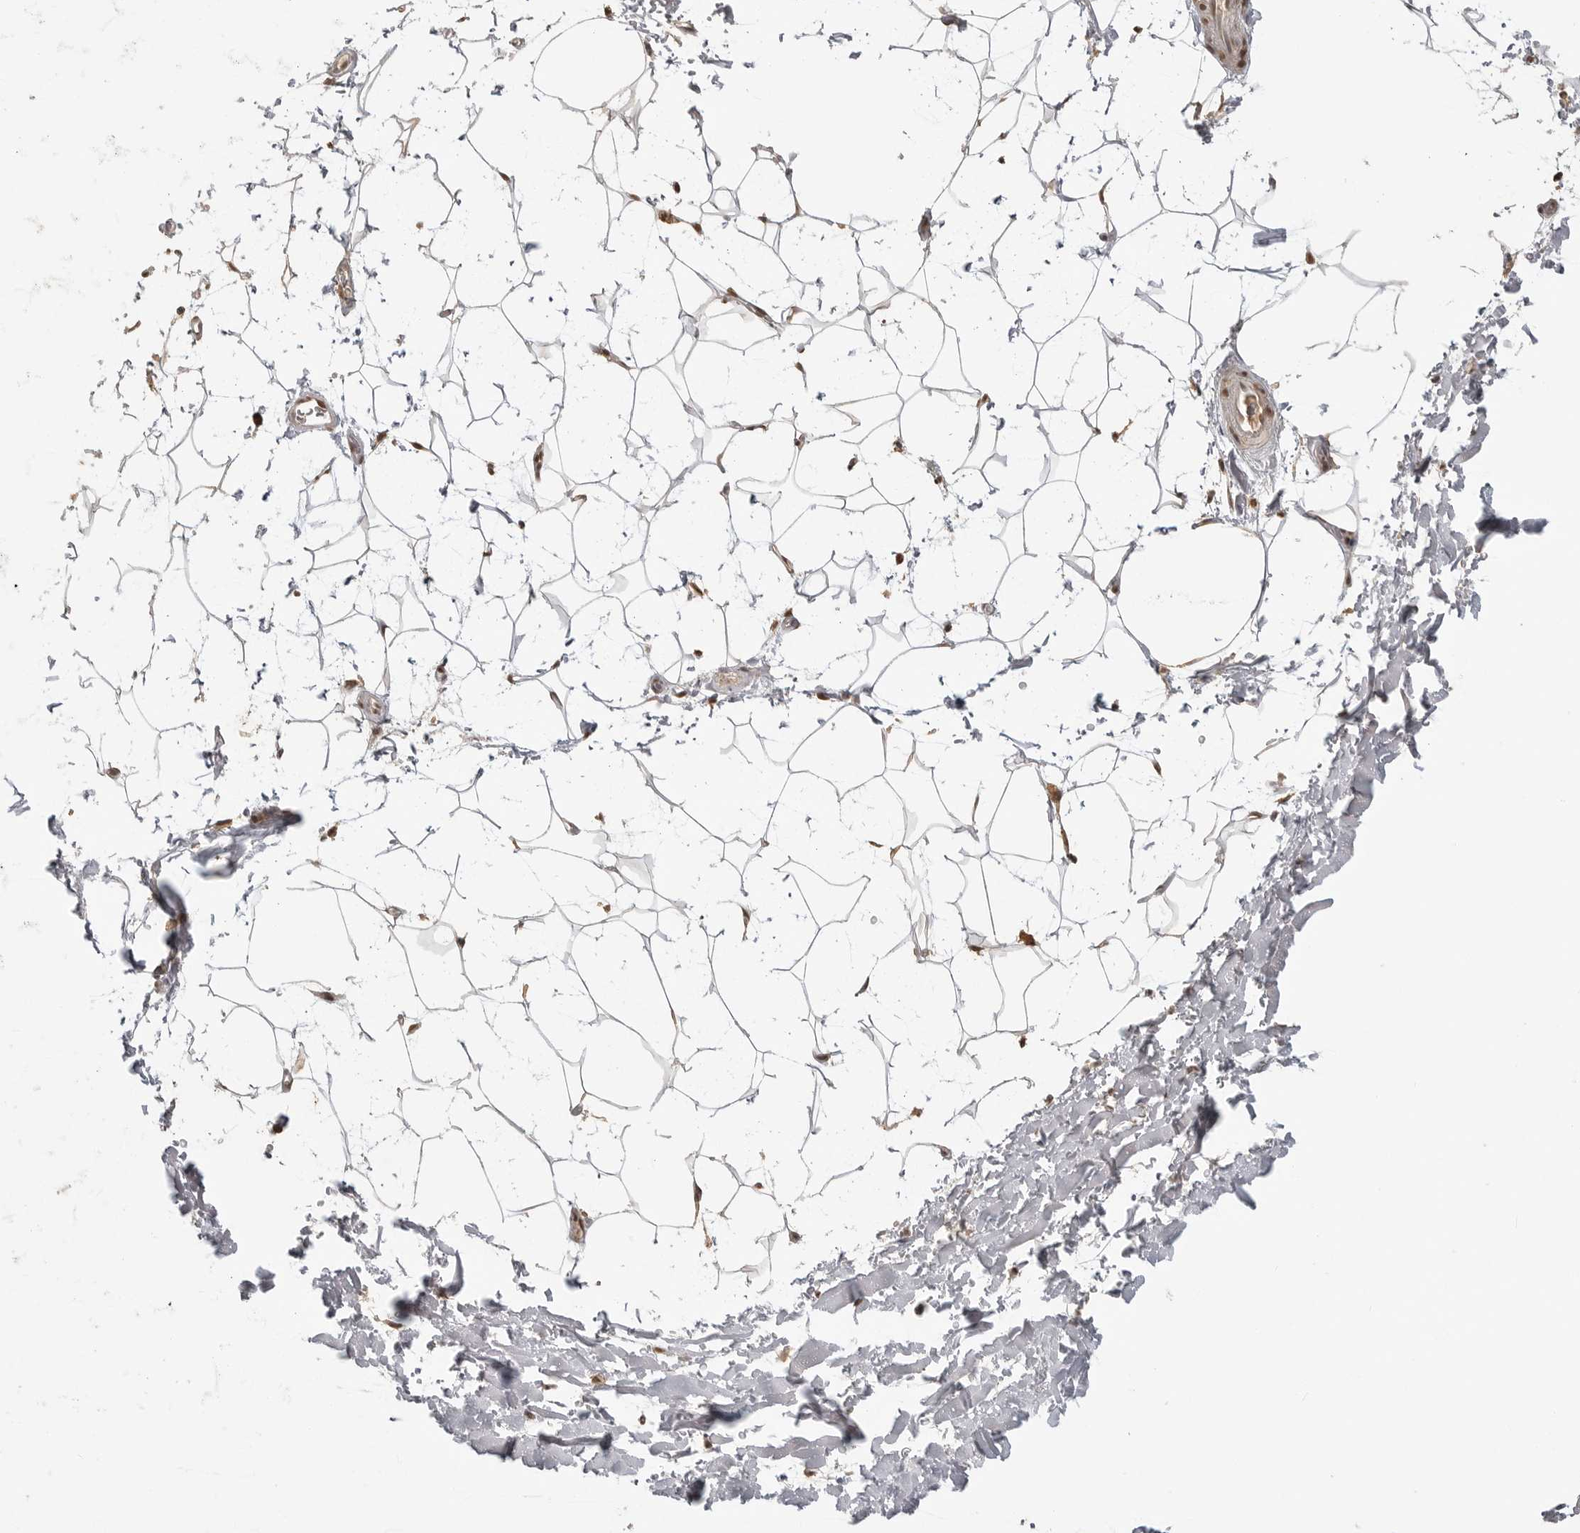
{"staining": {"intensity": "weak", "quantity": "25%-75%", "location": "cytoplasmic/membranous,nuclear"}, "tissue": "adipose tissue", "cell_type": "Adipocytes", "image_type": "normal", "snomed": [{"axis": "morphology", "description": "Normal tissue, NOS"}, {"axis": "topography", "description": "Soft tissue"}], "caption": "High-magnification brightfield microscopy of unremarkable adipose tissue stained with DAB (3,3'-diaminobenzidine) (brown) and counterstained with hematoxylin (blue). adipocytes exhibit weak cytoplasmic/membranous,nuclear staining is seen in approximately25%-75% of cells. (brown staining indicates protein expression, while blue staining denotes nuclei).", "gene": "CLOCK", "patient": {"sex": "male", "age": 72}}